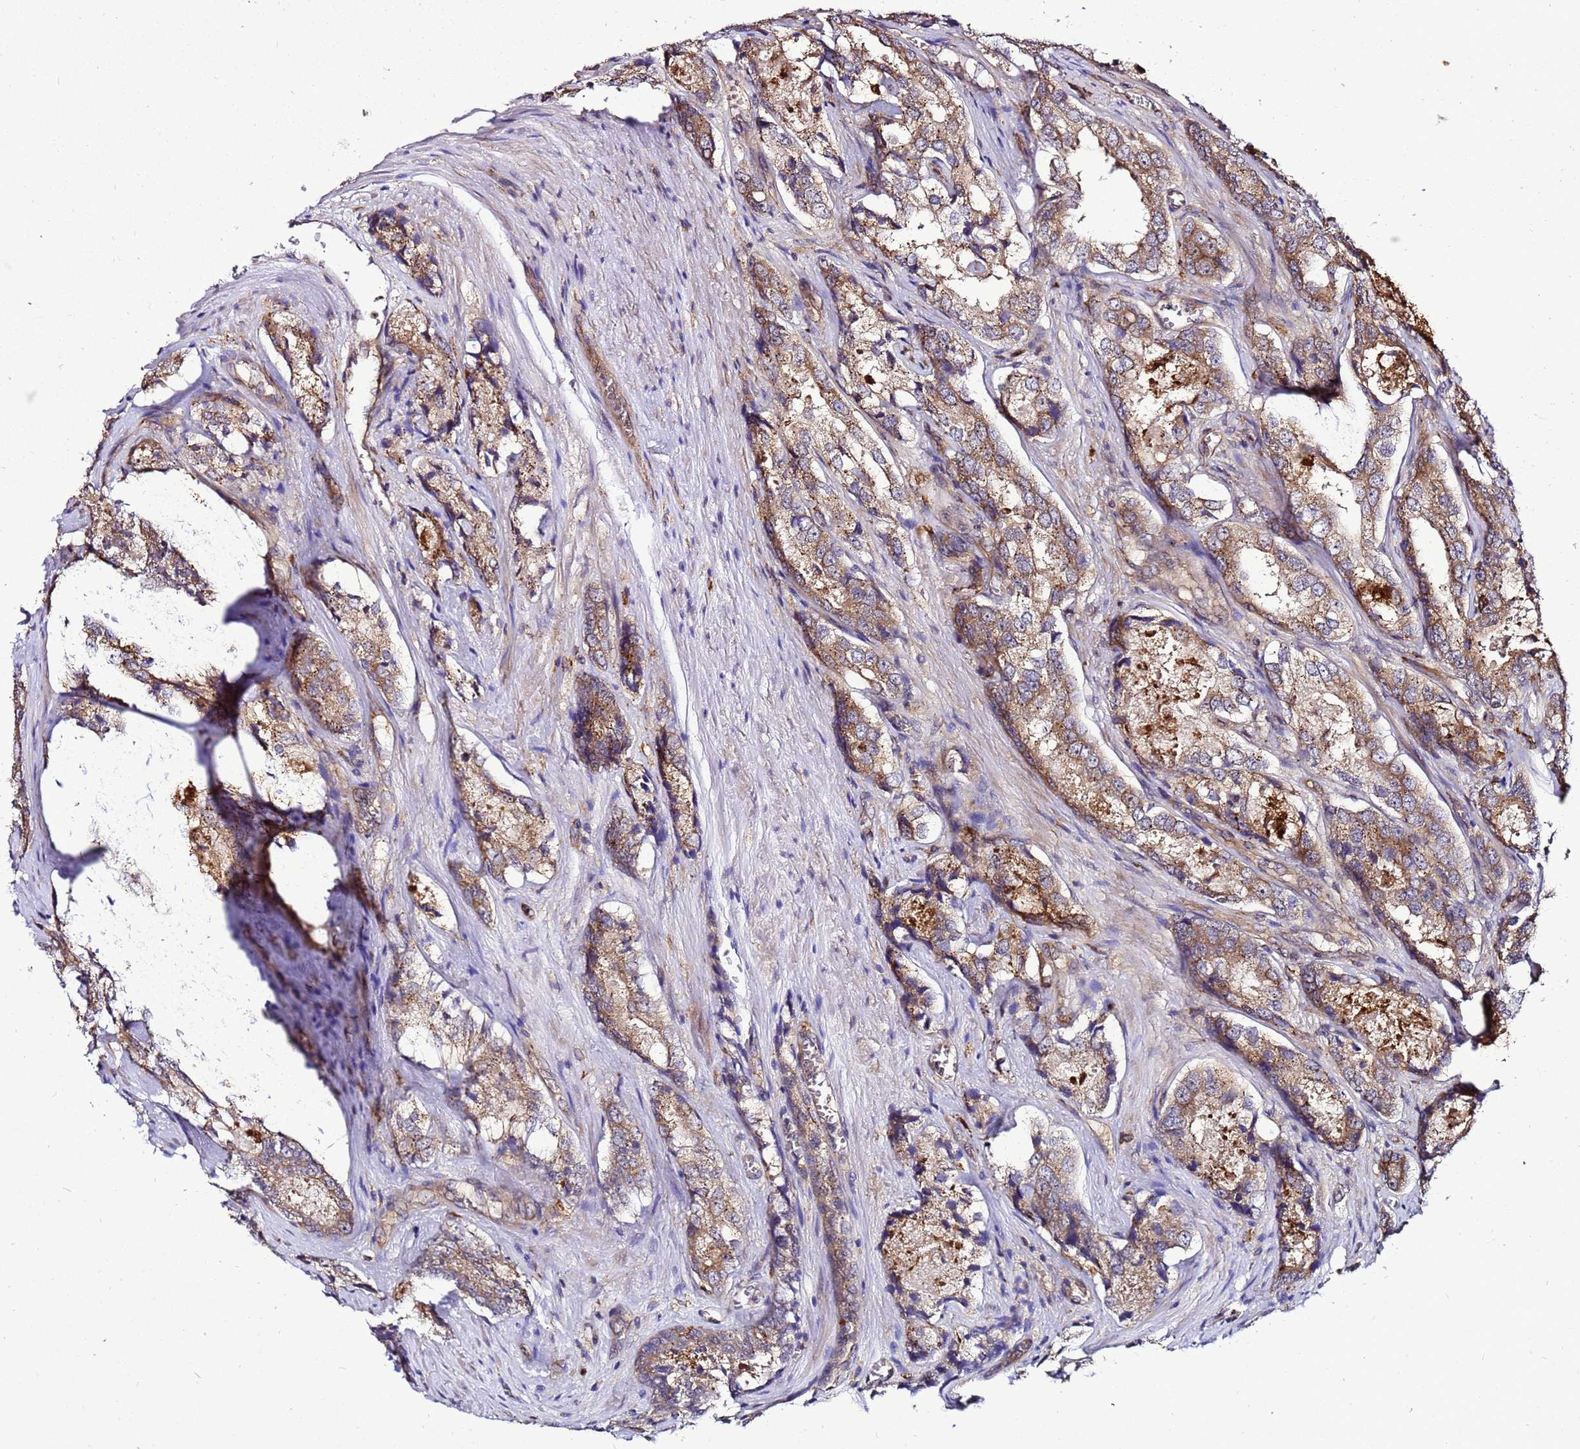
{"staining": {"intensity": "moderate", "quantity": ">75%", "location": "cytoplasmic/membranous"}, "tissue": "prostate cancer", "cell_type": "Tumor cells", "image_type": "cancer", "snomed": [{"axis": "morphology", "description": "Adenocarcinoma, Low grade"}, {"axis": "topography", "description": "Prostate"}], "caption": "An image of prostate cancer (low-grade adenocarcinoma) stained for a protein displays moderate cytoplasmic/membranous brown staining in tumor cells. (DAB IHC with brightfield microscopy, high magnification).", "gene": "TRABD", "patient": {"sex": "male", "age": 68}}